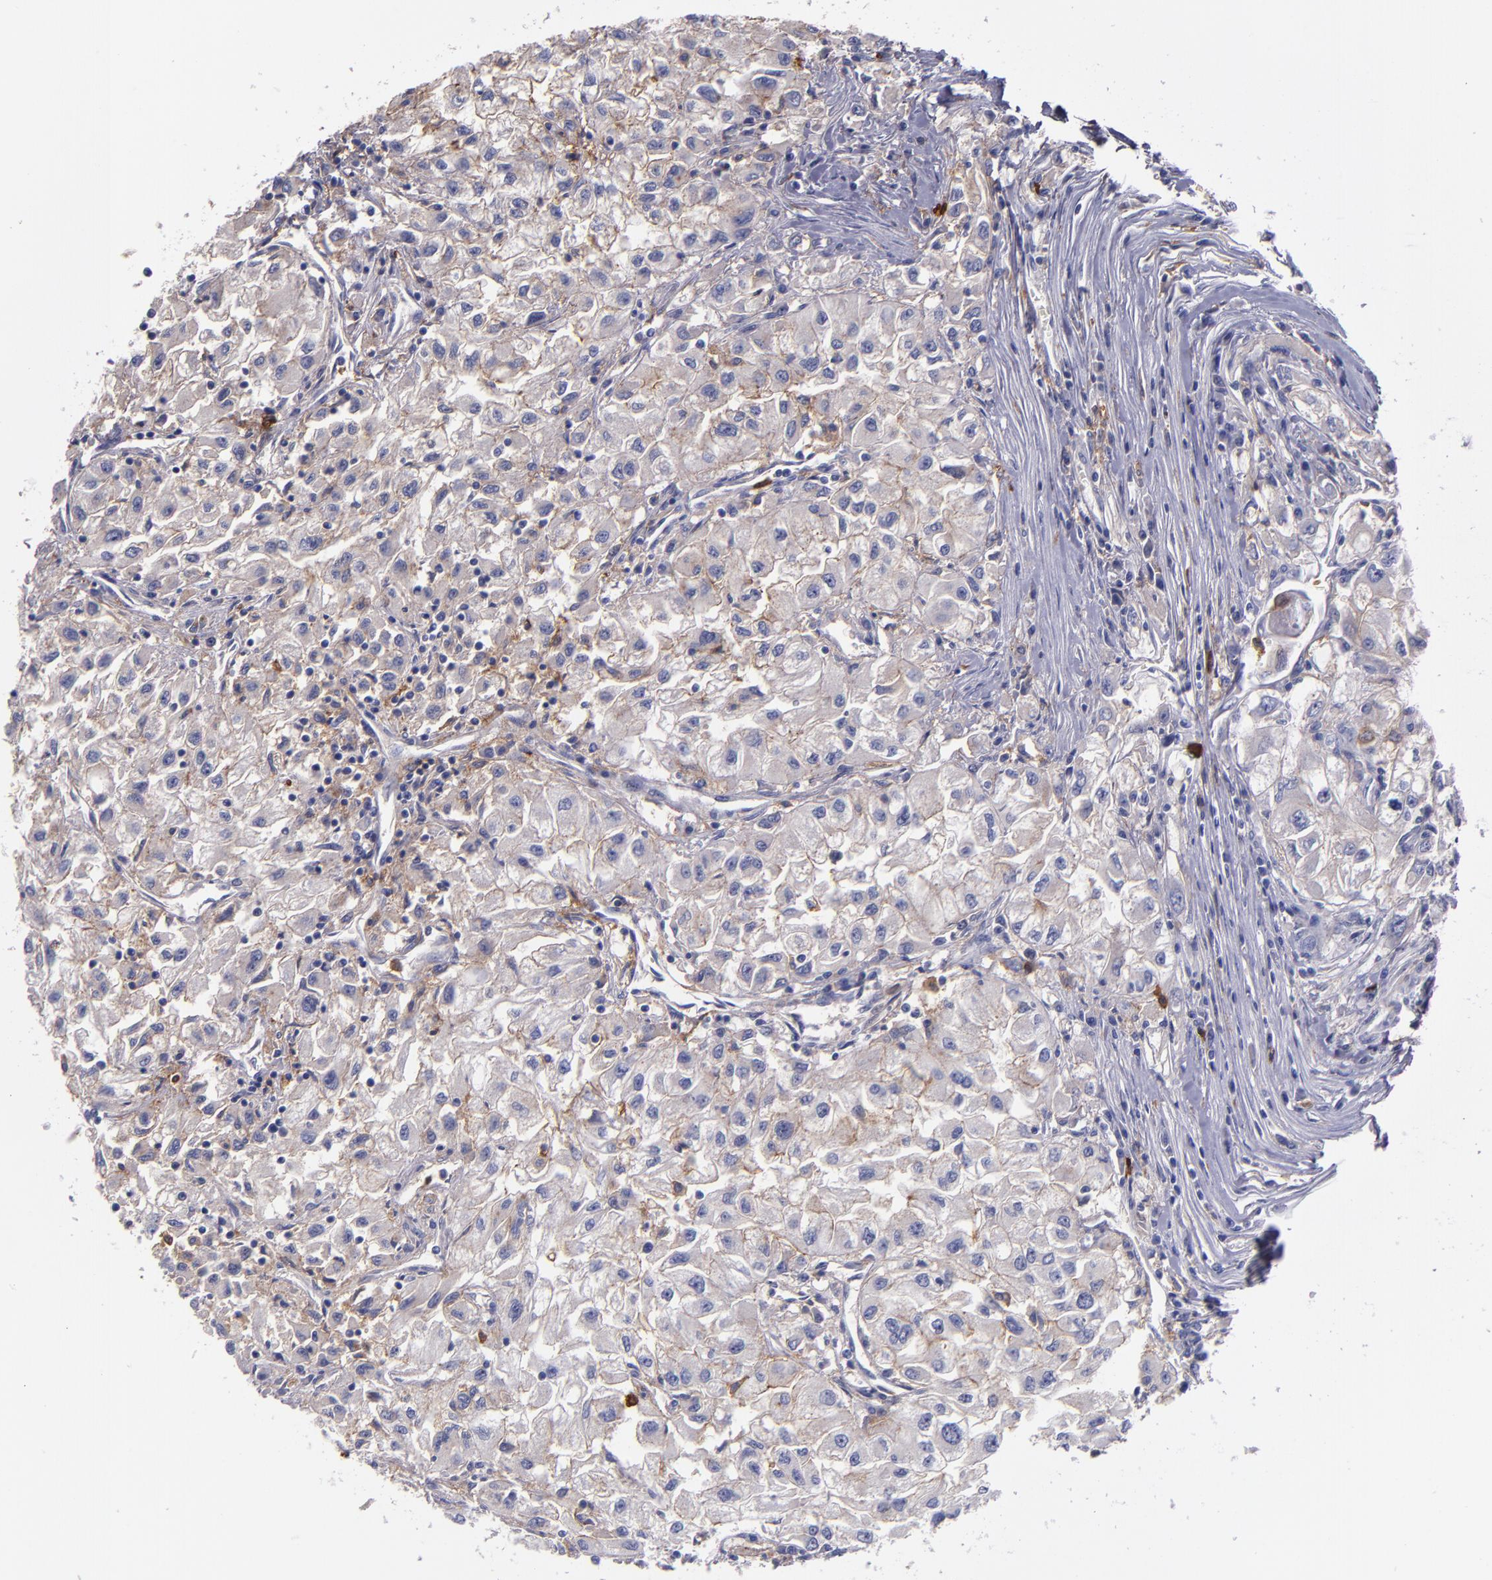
{"staining": {"intensity": "weak", "quantity": "<25%", "location": "cytoplasmic/membranous"}, "tissue": "renal cancer", "cell_type": "Tumor cells", "image_type": "cancer", "snomed": [{"axis": "morphology", "description": "Adenocarcinoma, NOS"}, {"axis": "topography", "description": "Kidney"}], "caption": "Renal adenocarcinoma was stained to show a protein in brown. There is no significant staining in tumor cells. (Brightfield microscopy of DAB (3,3'-diaminobenzidine) IHC at high magnification).", "gene": "C5AR1", "patient": {"sex": "male", "age": 59}}